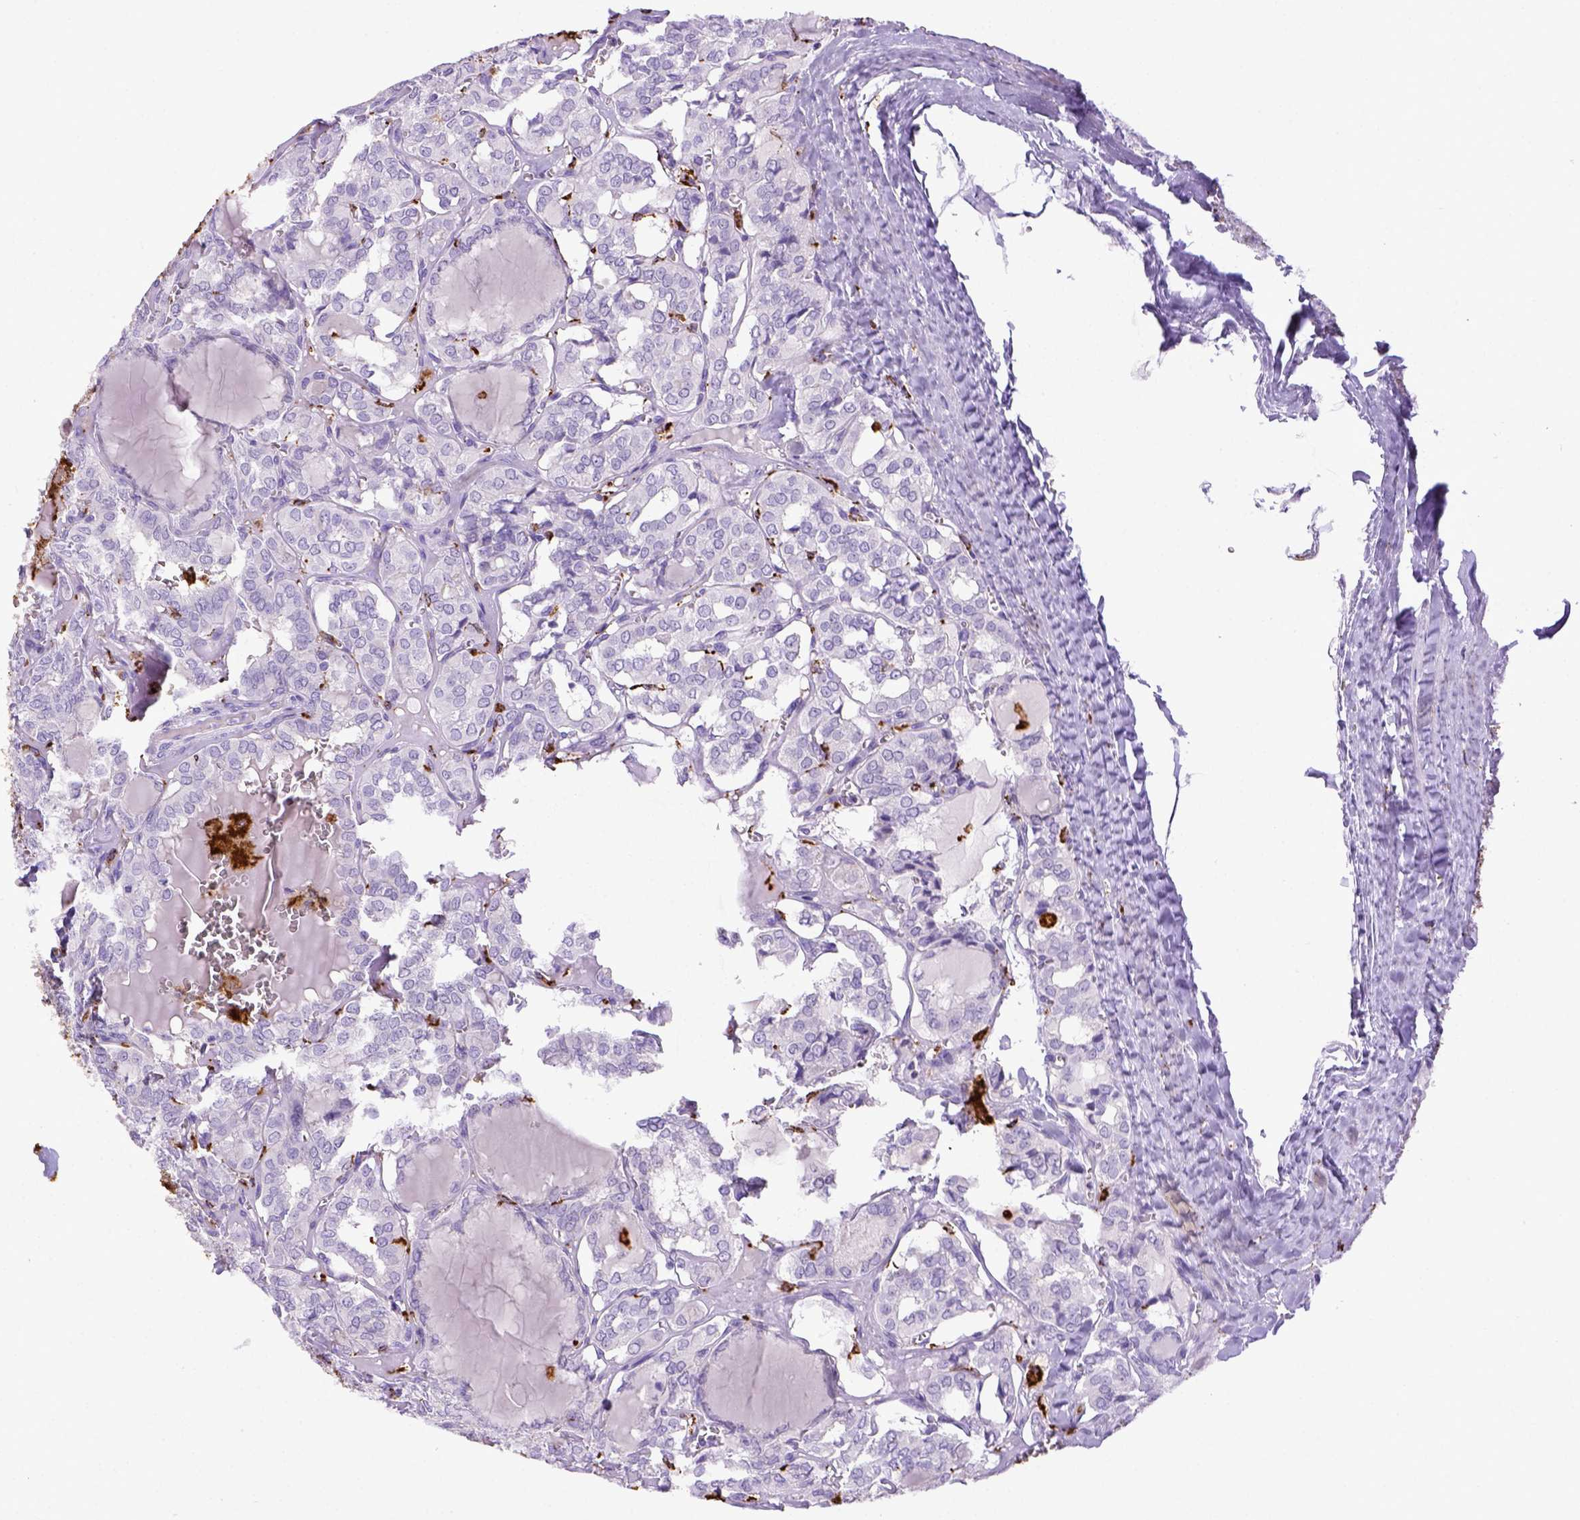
{"staining": {"intensity": "negative", "quantity": "none", "location": "none"}, "tissue": "thyroid cancer", "cell_type": "Tumor cells", "image_type": "cancer", "snomed": [{"axis": "morphology", "description": "Papillary adenocarcinoma, NOS"}, {"axis": "topography", "description": "Thyroid gland"}], "caption": "DAB (3,3'-diaminobenzidine) immunohistochemical staining of human thyroid cancer shows no significant positivity in tumor cells.", "gene": "CD68", "patient": {"sex": "female", "age": 41}}